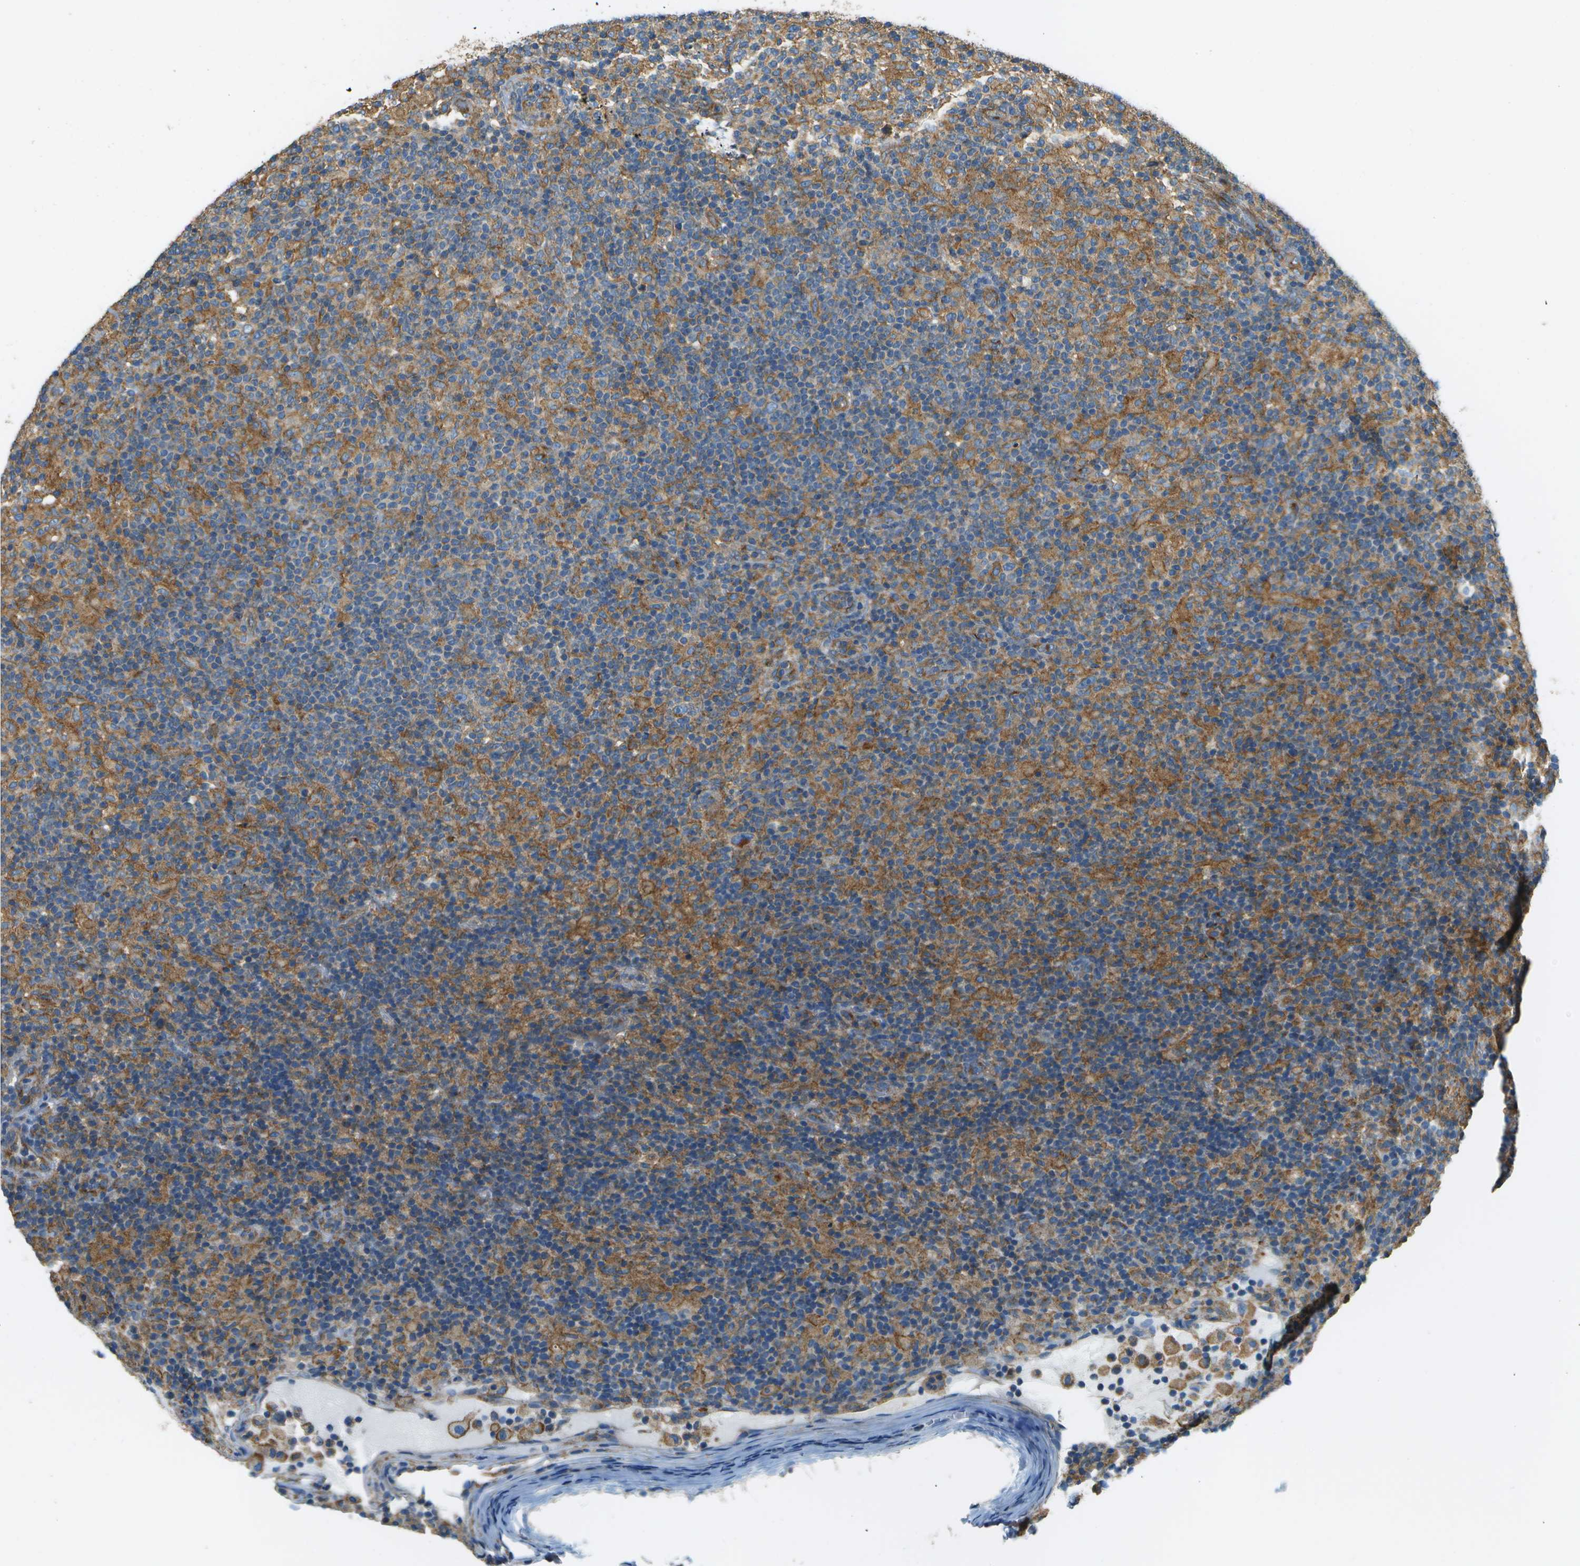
{"staining": {"intensity": "weak", "quantity": ">75%", "location": "cytoplasmic/membranous"}, "tissue": "lymphoma", "cell_type": "Tumor cells", "image_type": "cancer", "snomed": [{"axis": "morphology", "description": "Hodgkin's disease, NOS"}, {"axis": "topography", "description": "Lymph node"}], "caption": "Immunohistochemistry image of Hodgkin's disease stained for a protein (brown), which demonstrates low levels of weak cytoplasmic/membranous positivity in about >75% of tumor cells.", "gene": "CLTC", "patient": {"sex": "male", "age": 70}}